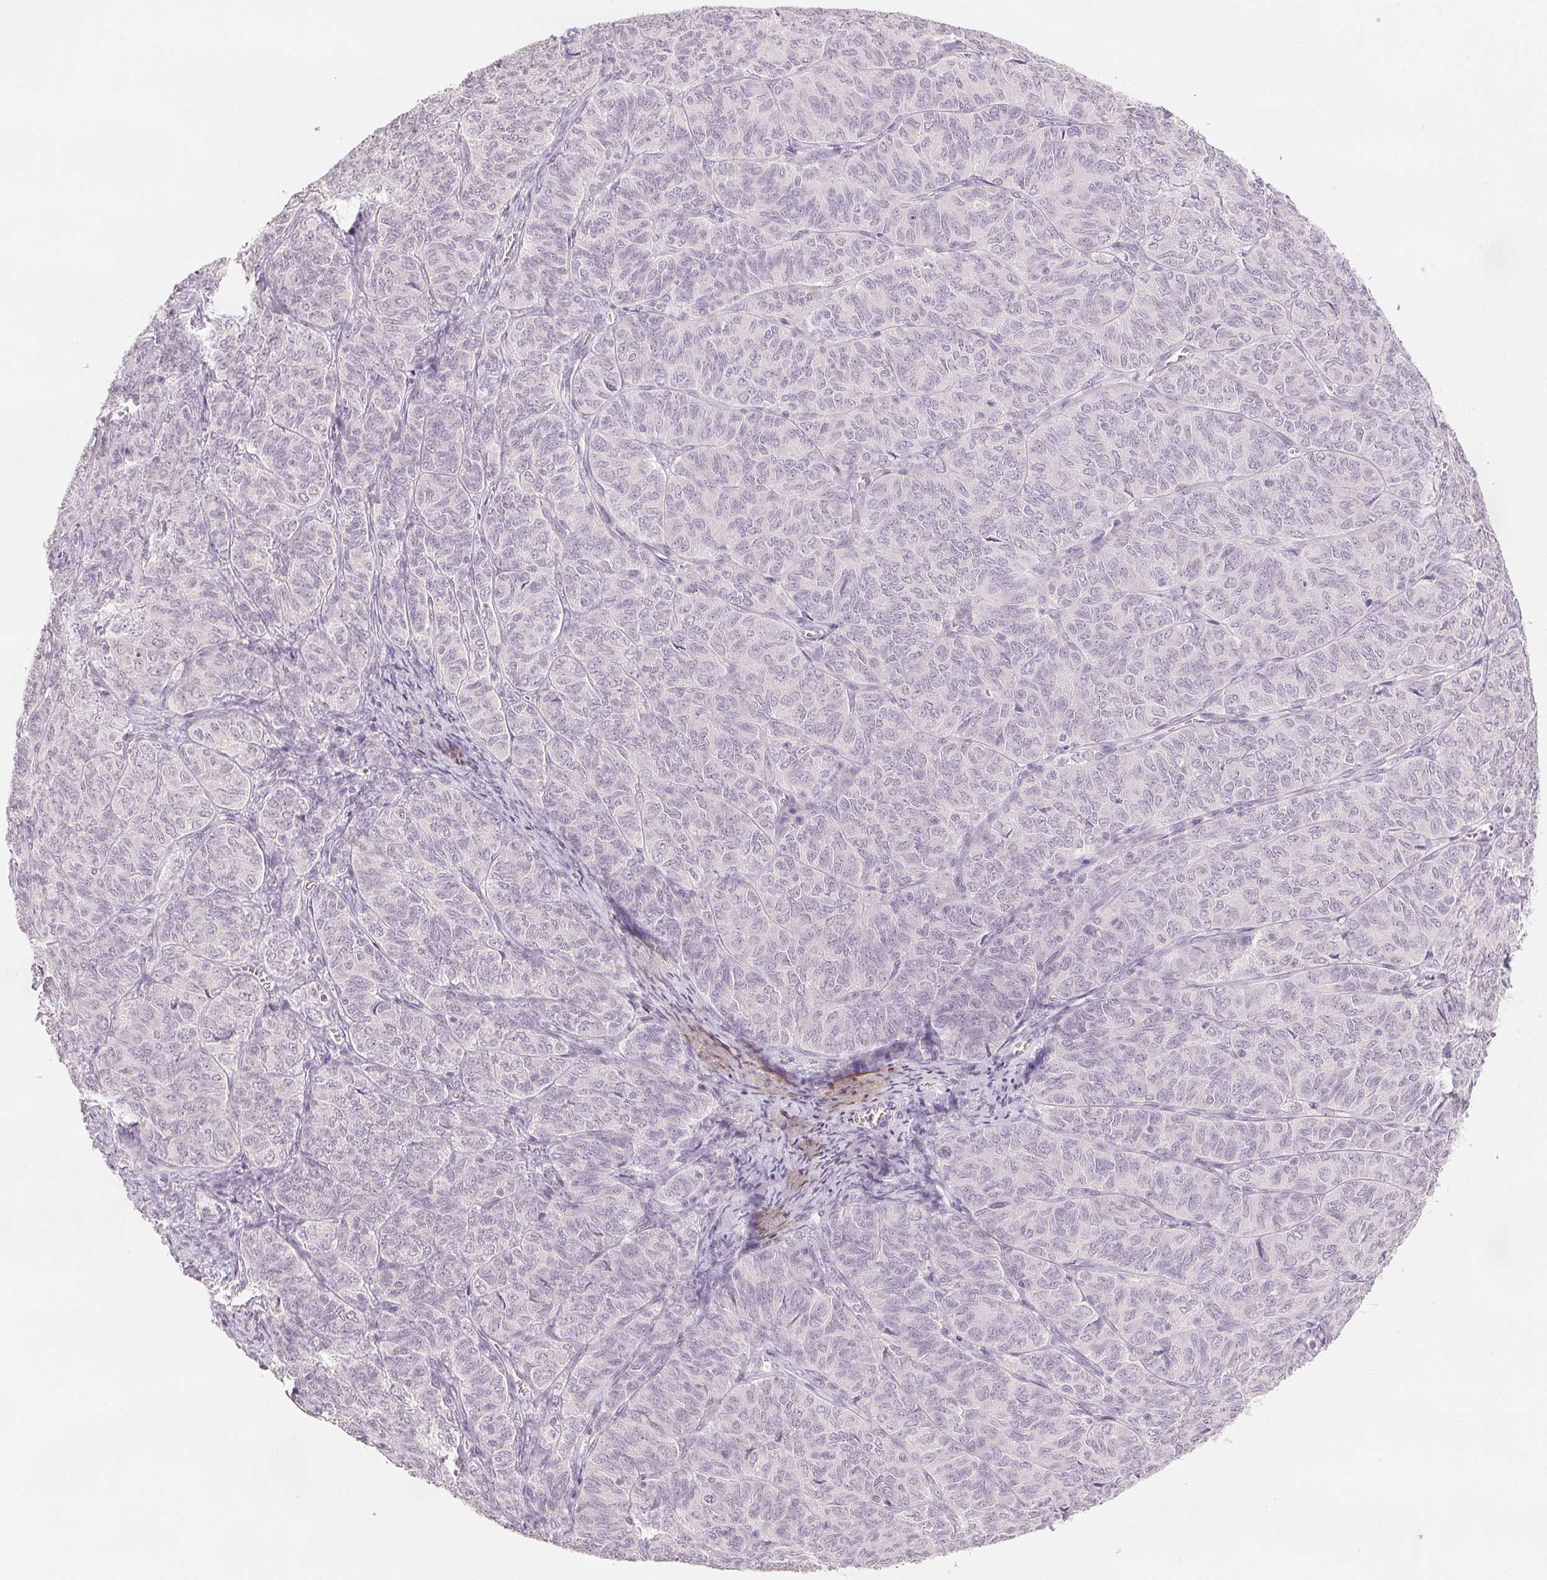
{"staining": {"intensity": "negative", "quantity": "none", "location": "none"}, "tissue": "ovarian cancer", "cell_type": "Tumor cells", "image_type": "cancer", "snomed": [{"axis": "morphology", "description": "Carcinoma, endometroid"}, {"axis": "topography", "description": "Ovary"}], "caption": "Ovarian cancer (endometroid carcinoma) stained for a protein using immunohistochemistry reveals no expression tumor cells.", "gene": "SCGN", "patient": {"sex": "female", "age": 80}}